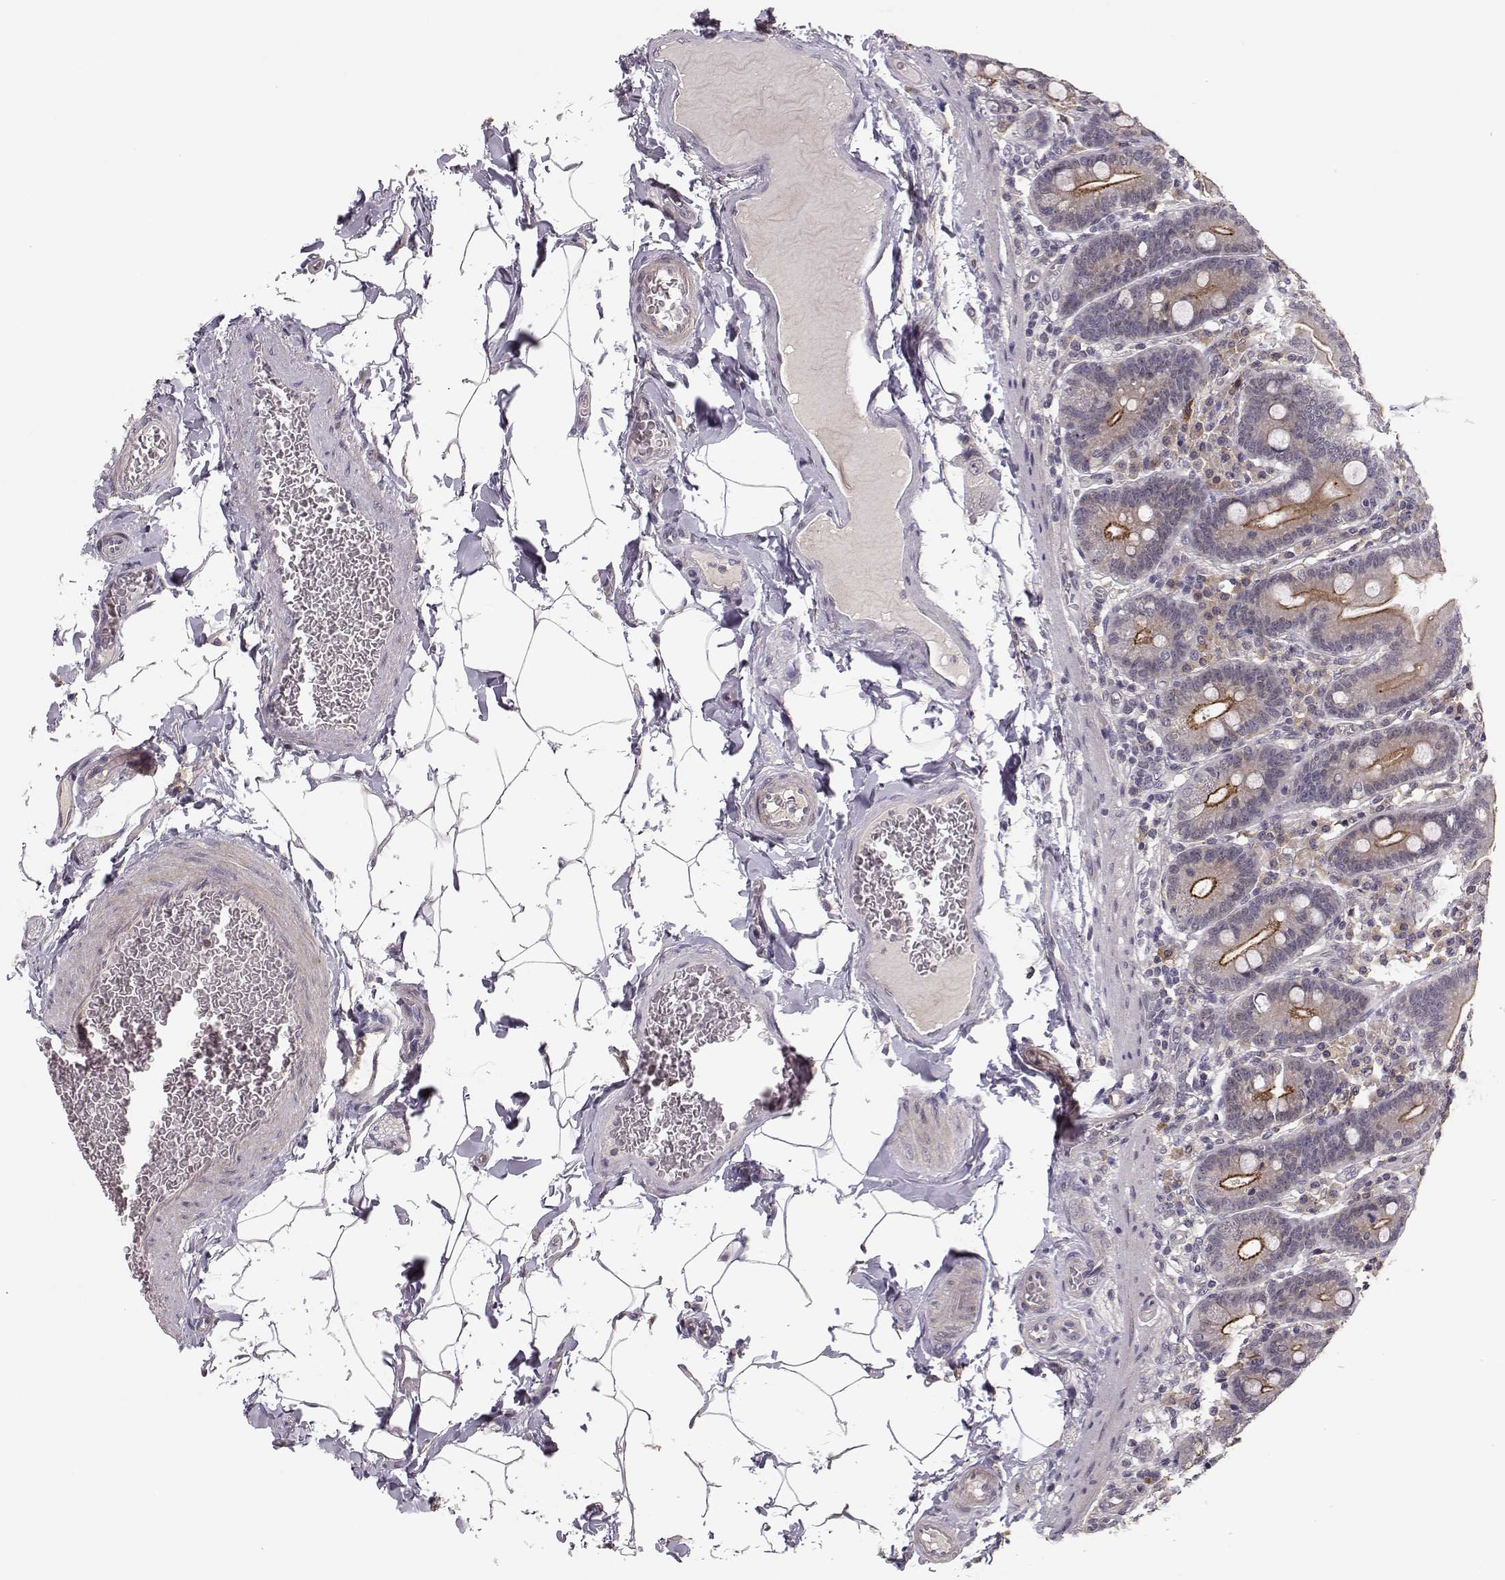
{"staining": {"intensity": "strong", "quantity": "25%-75%", "location": "cytoplasmic/membranous"}, "tissue": "small intestine", "cell_type": "Glandular cells", "image_type": "normal", "snomed": [{"axis": "morphology", "description": "Normal tissue, NOS"}, {"axis": "topography", "description": "Small intestine"}], "caption": "Small intestine stained with immunohistochemistry exhibits strong cytoplasmic/membranous expression in approximately 25%-75% of glandular cells. (Brightfield microscopy of DAB IHC at high magnification).", "gene": "PLEKHG3", "patient": {"sex": "male", "age": 37}}